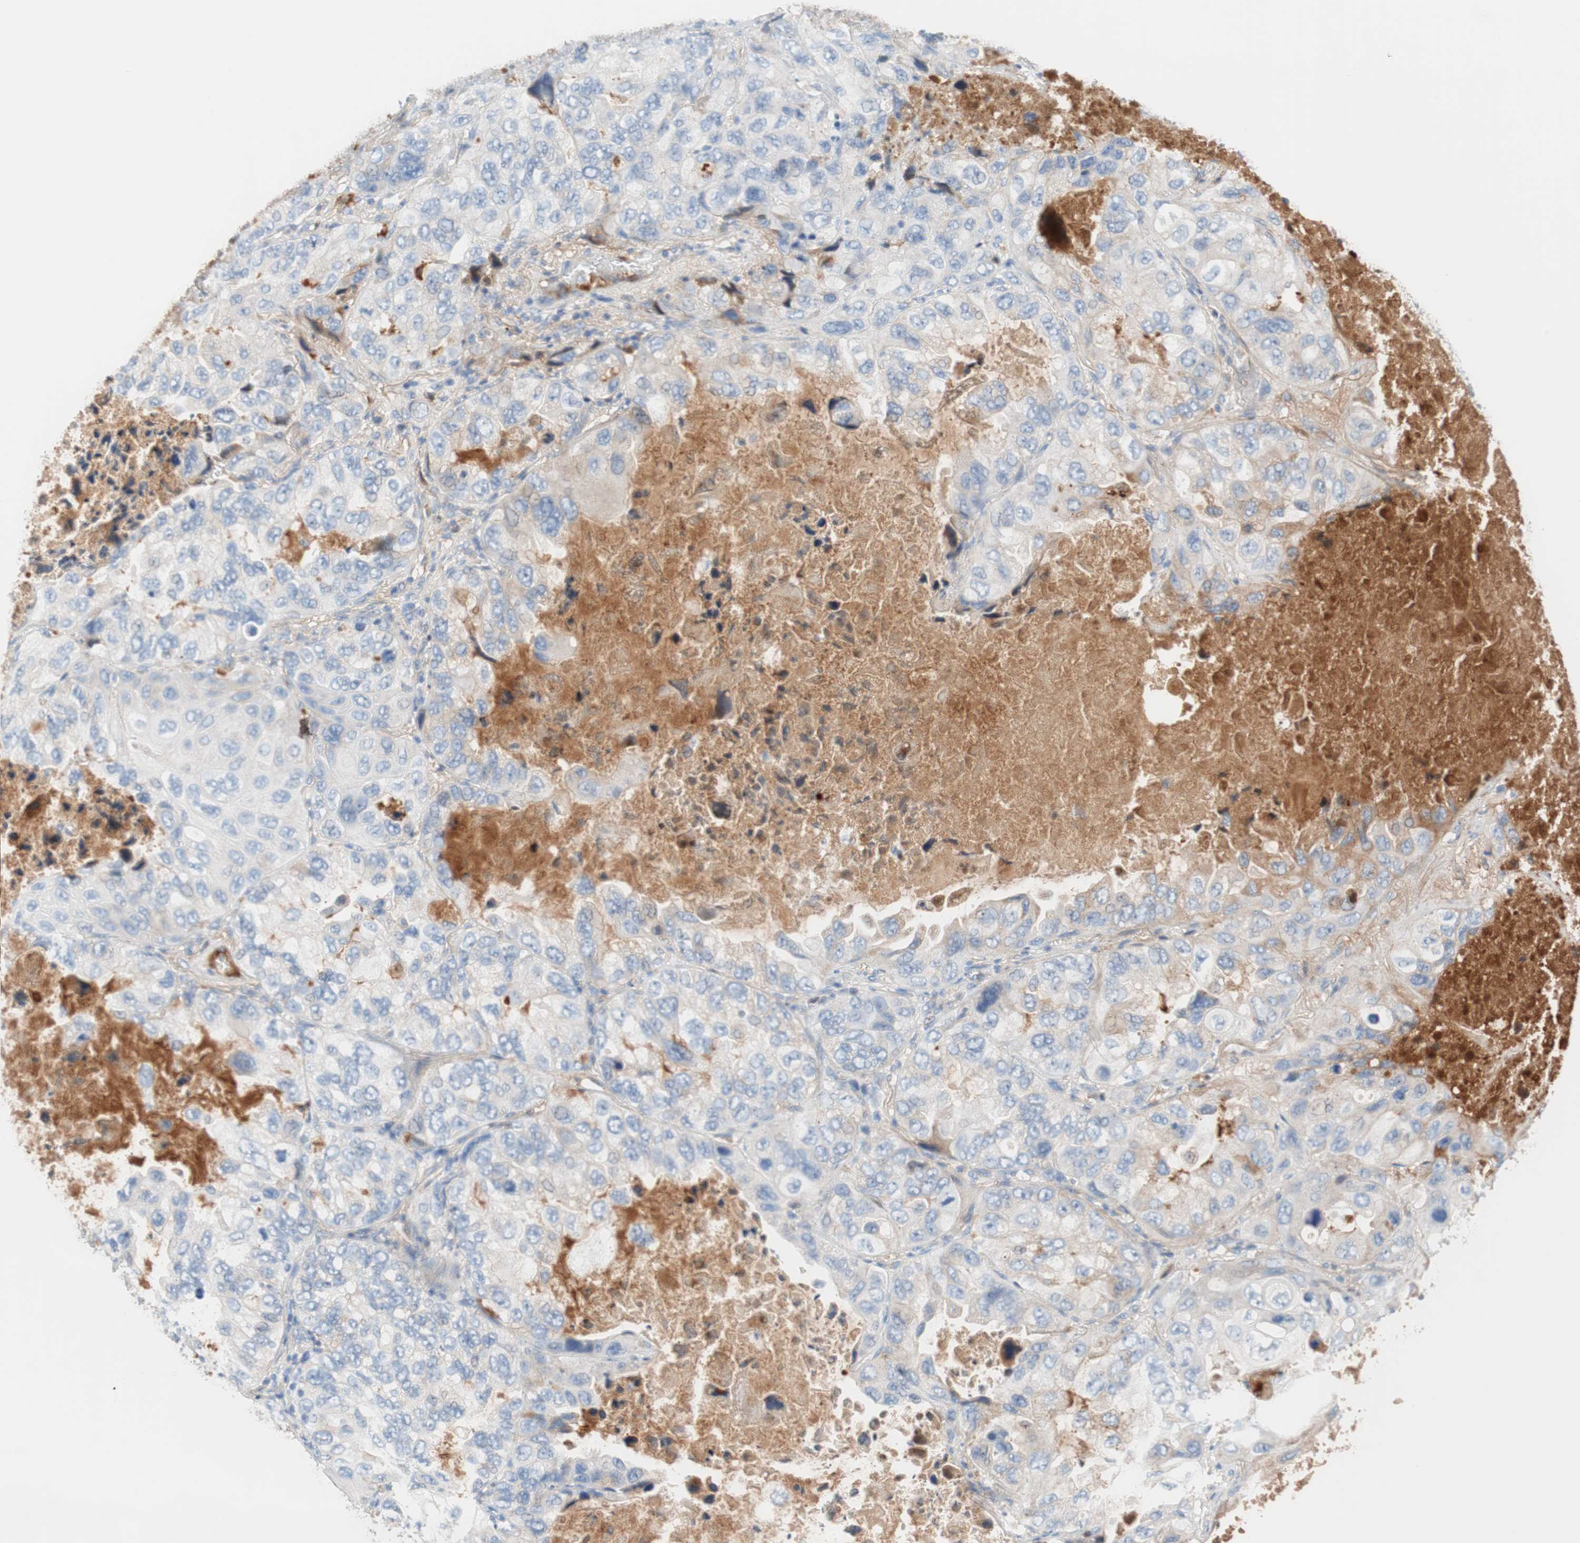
{"staining": {"intensity": "negative", "quantity": "none", "location": "none"}, "tissue": "lung cancer", "cell_type": "Tumor cells", "image_type": "cancer", "snomed": [{"axis": "morphology", "description": "Squamous cell carcinoma, NOS"}, {"axis": "topography", "description": "Lung"}], "caption": "Lung squamous cell carcinoma was stained to show a protein in brown. There is no significant positivity in tumor cells.", "gene": "RBP4", "patient": {"sex": "female", "age": 73}}